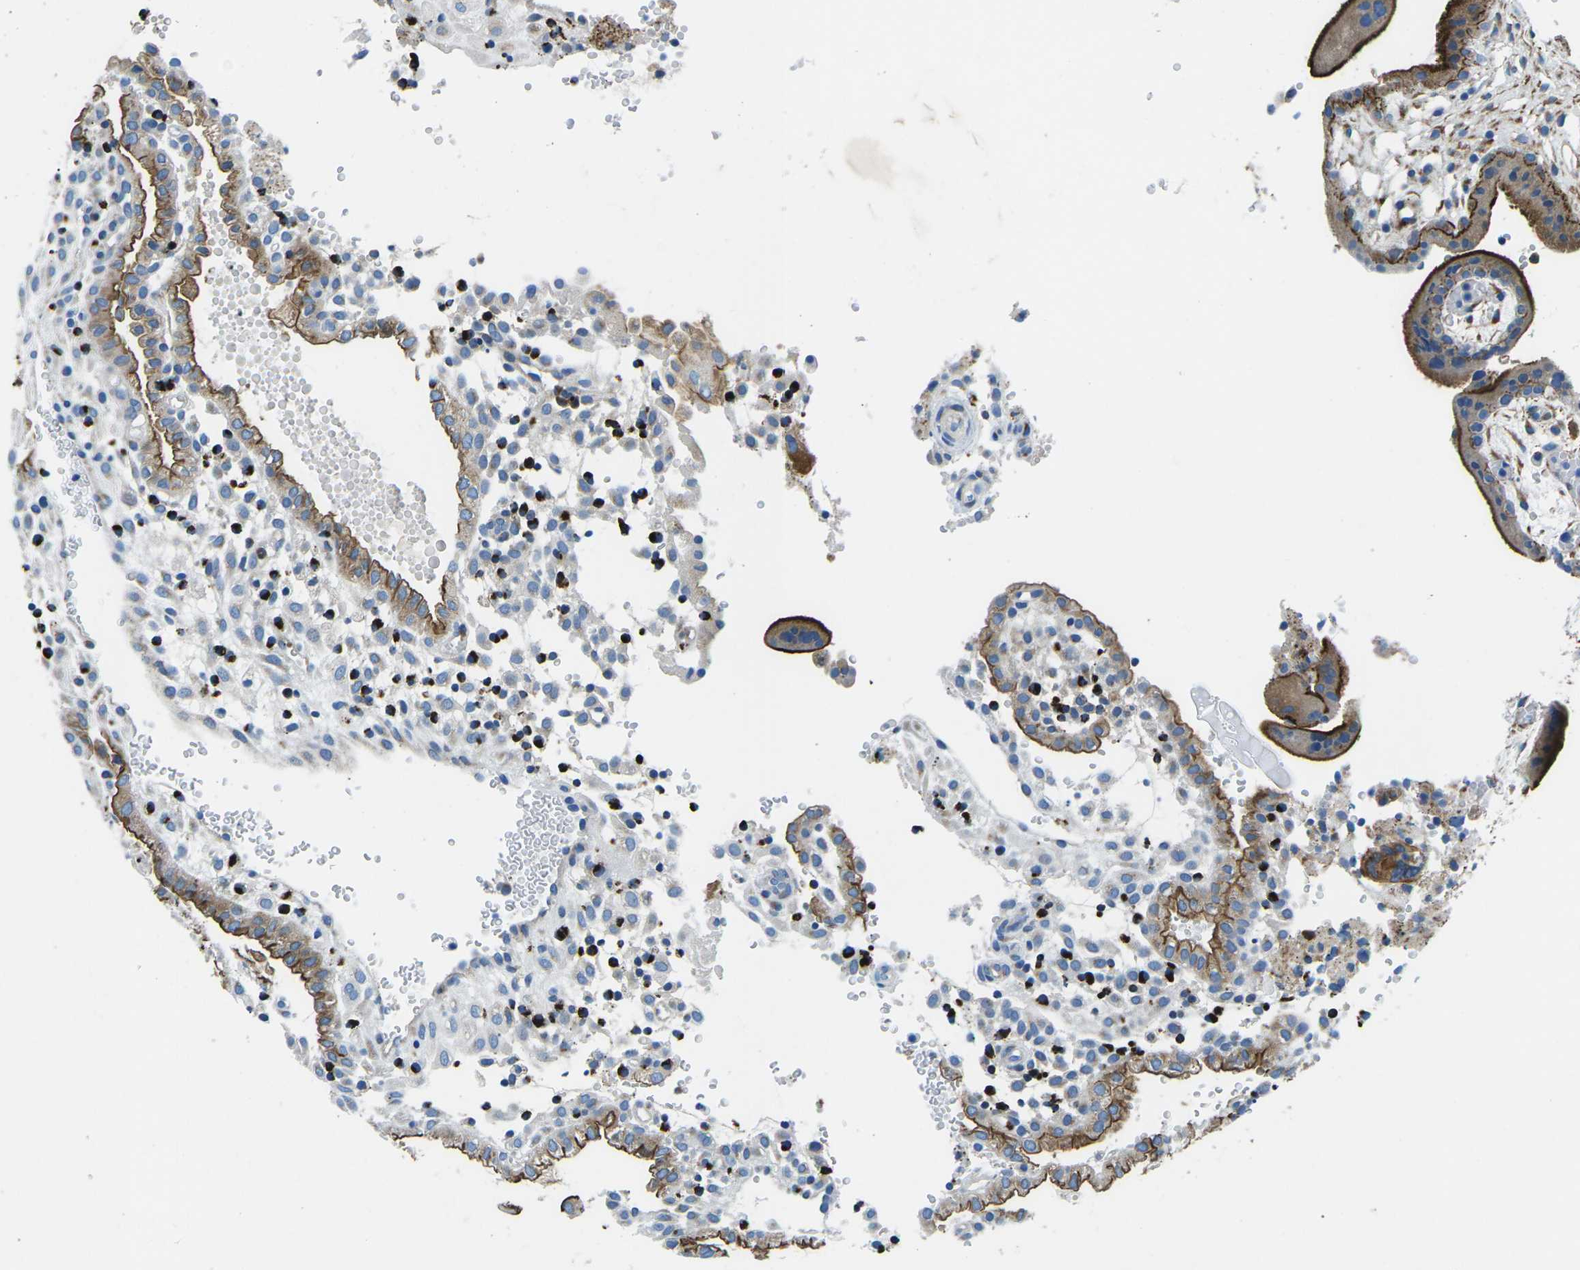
{"staining": {"intensity": "moderate", "quantity": ">75%", "location": "cytoplasmic/membranous"}, "tissue": "placenta", "cell_type": "Decidual cells", "image_type": "normal", "snomed": [{"axis": "morphology", "description": "Normal tissue, NOS"}, {"axis": "topography", "description": "Placenta"}], "caption": "Decidual cells exhibit medium levels of moderate cytoplasmic/membranous positivity in approximately >75% of cells in benign placenta.", "gene": "MC4R", "patient": {"sex": "female", "age": 18}}